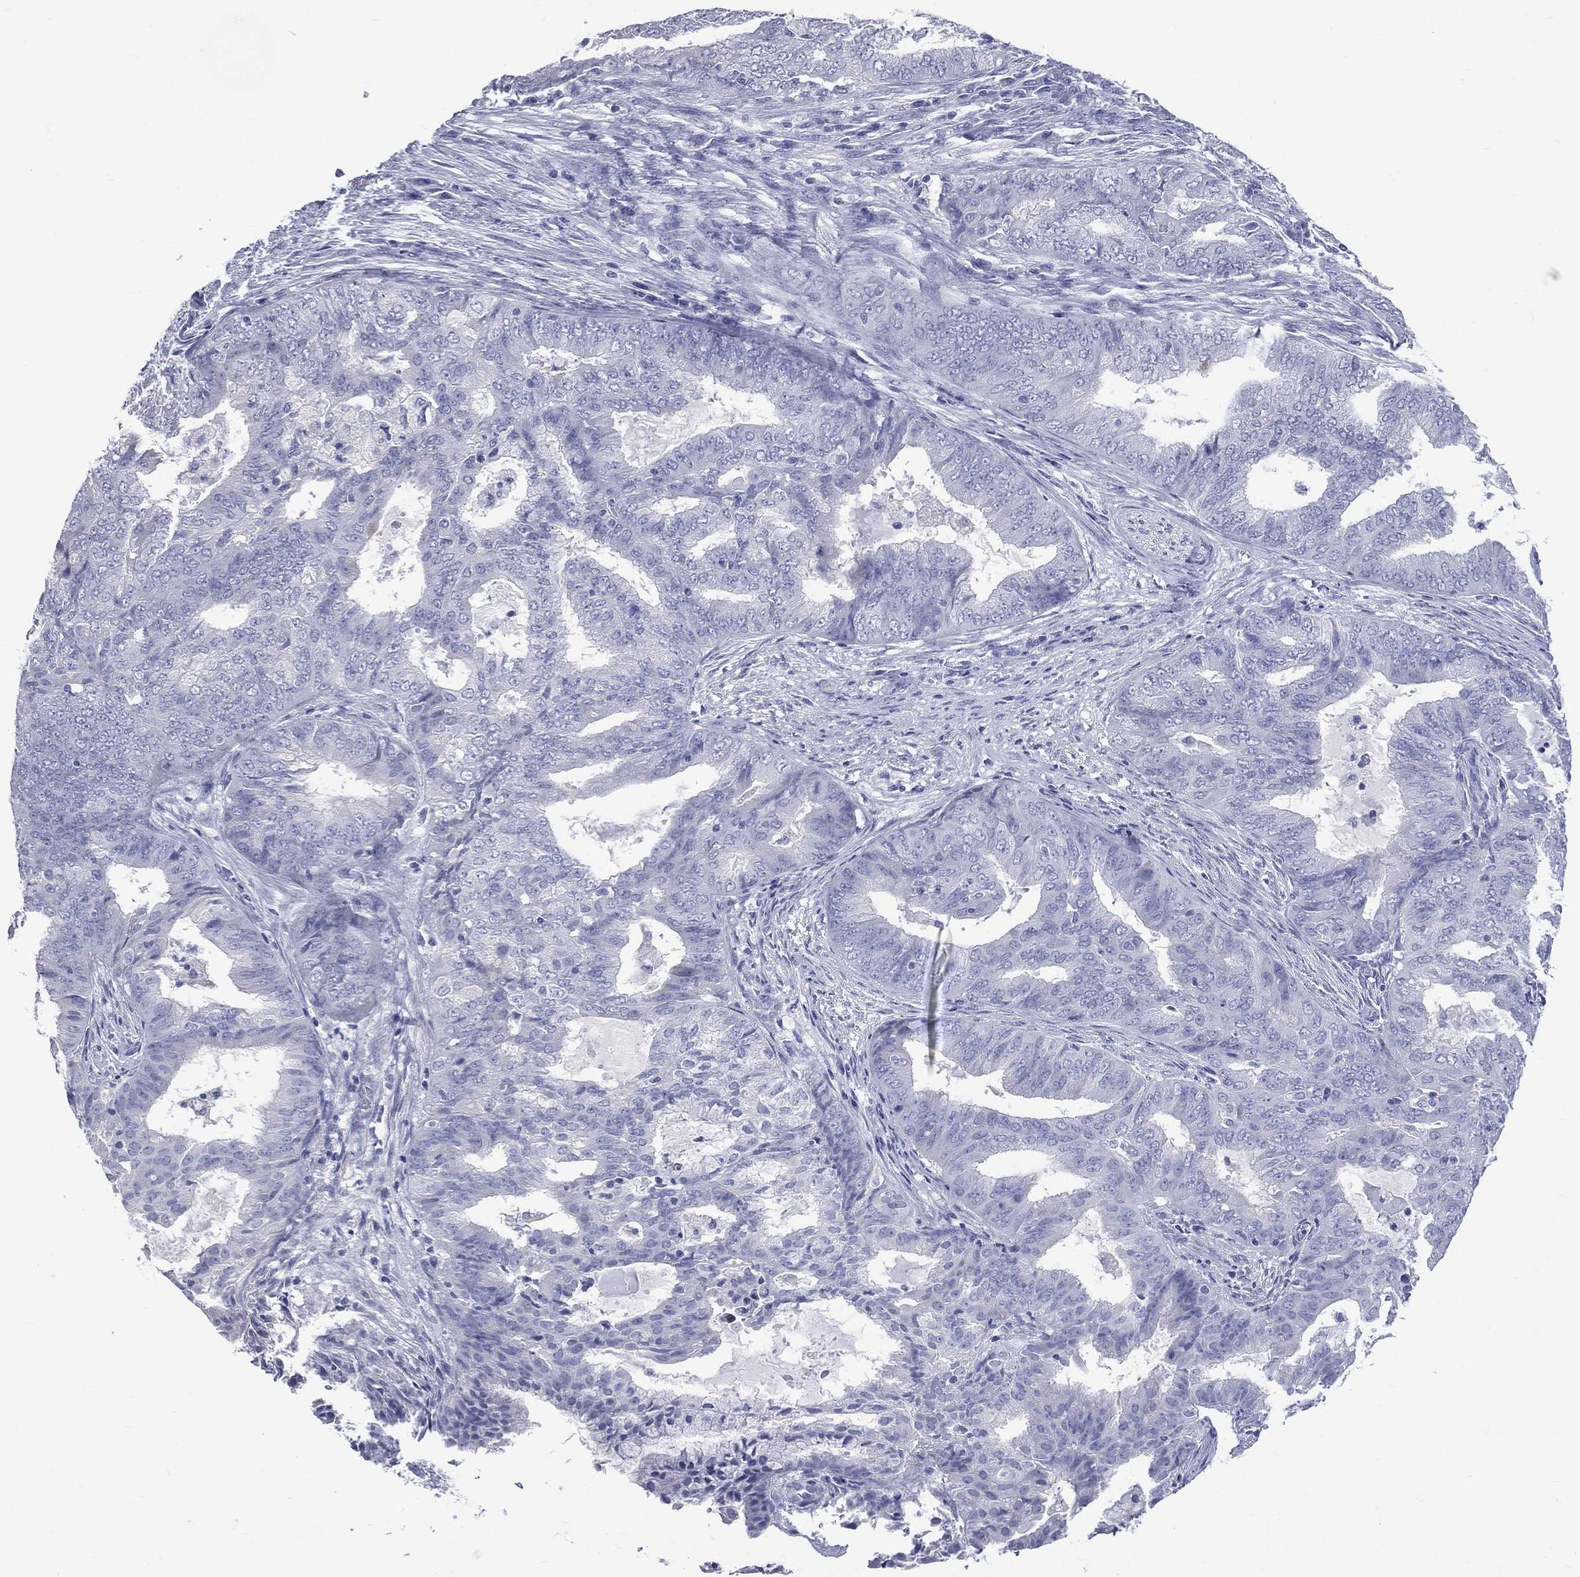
{"staining": {"intensity": "negative", "quantity": "none", "location": "none"}, "tissue": "endometrial cancer", "cell_type": "Tumor cells", "image_type": "cancer", "snomed": [{"axis": "morphology", "description": "Adenocarcinoma, NOS"}, {"axis": "topography", "description": "Endometrium"}], "caption": "Immunohistochemistry (IHC) micrograph of neoplastic tissue: human endometrial cancer (adenocarcinoma) stained with DAB reveals no significant protein expression in tumor cells.", "gene": "CES2", "patient": {"sex": "female", "age": 62}}